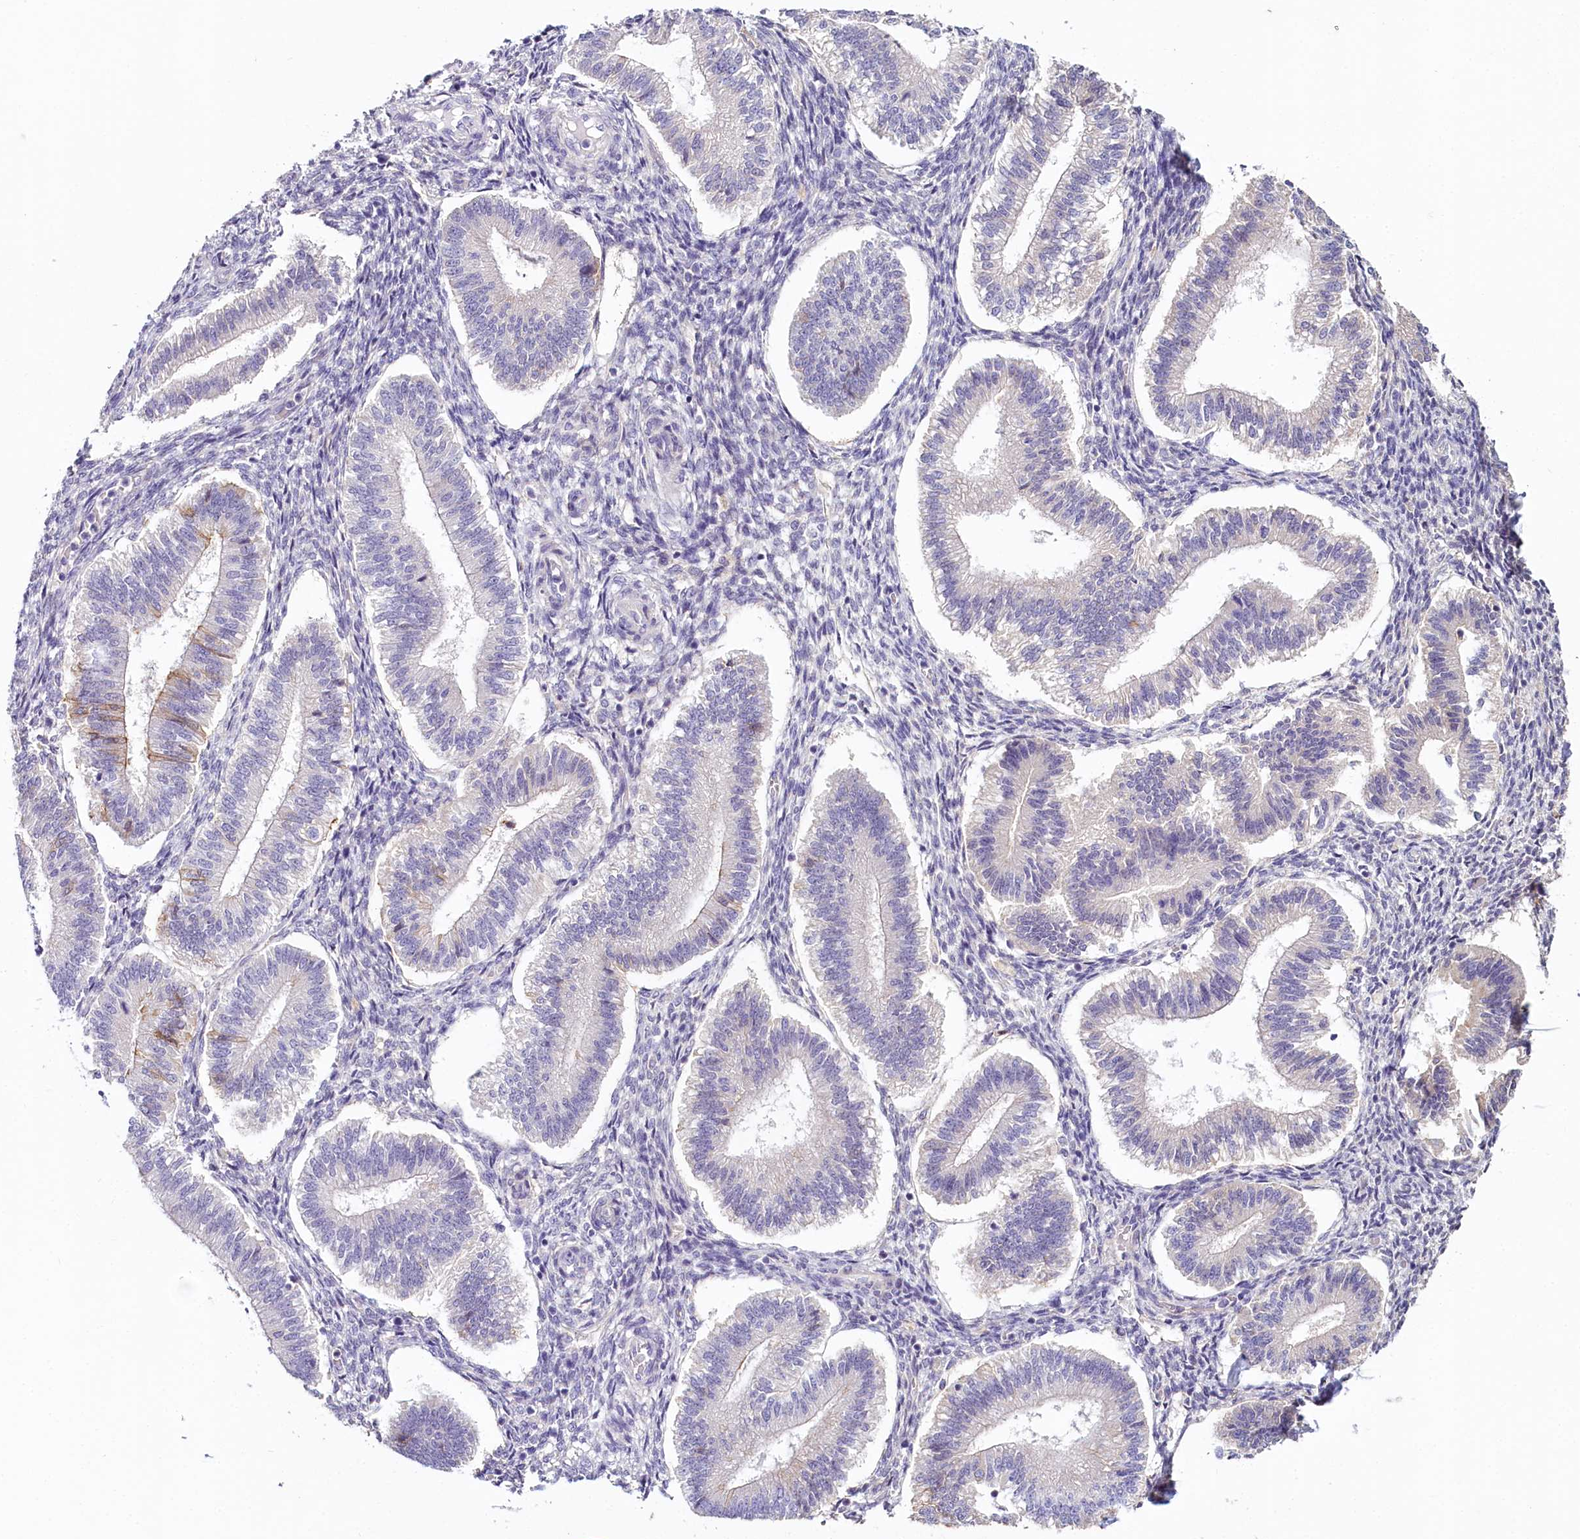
{"staining": {"intensity": "negative", "quantity": "none", "location": "none"}, "tissue": "endometrium", "cell_type": "Cells in endometrial stroma", "image_type": "normal", "snomed": [{"axis": "morphology", "description": "Normal tissue, NOS"}, {"axis": "topography", "description": "Endometrium"}], "caption": "A micrograph of human endometrium is negative for staining in cells in endometrial stroma. (DAB IHC visualized using brightfield microscopy, high magnification).", "gene": "PDE6D", "patient": {"sex": "female", "age": 25}}